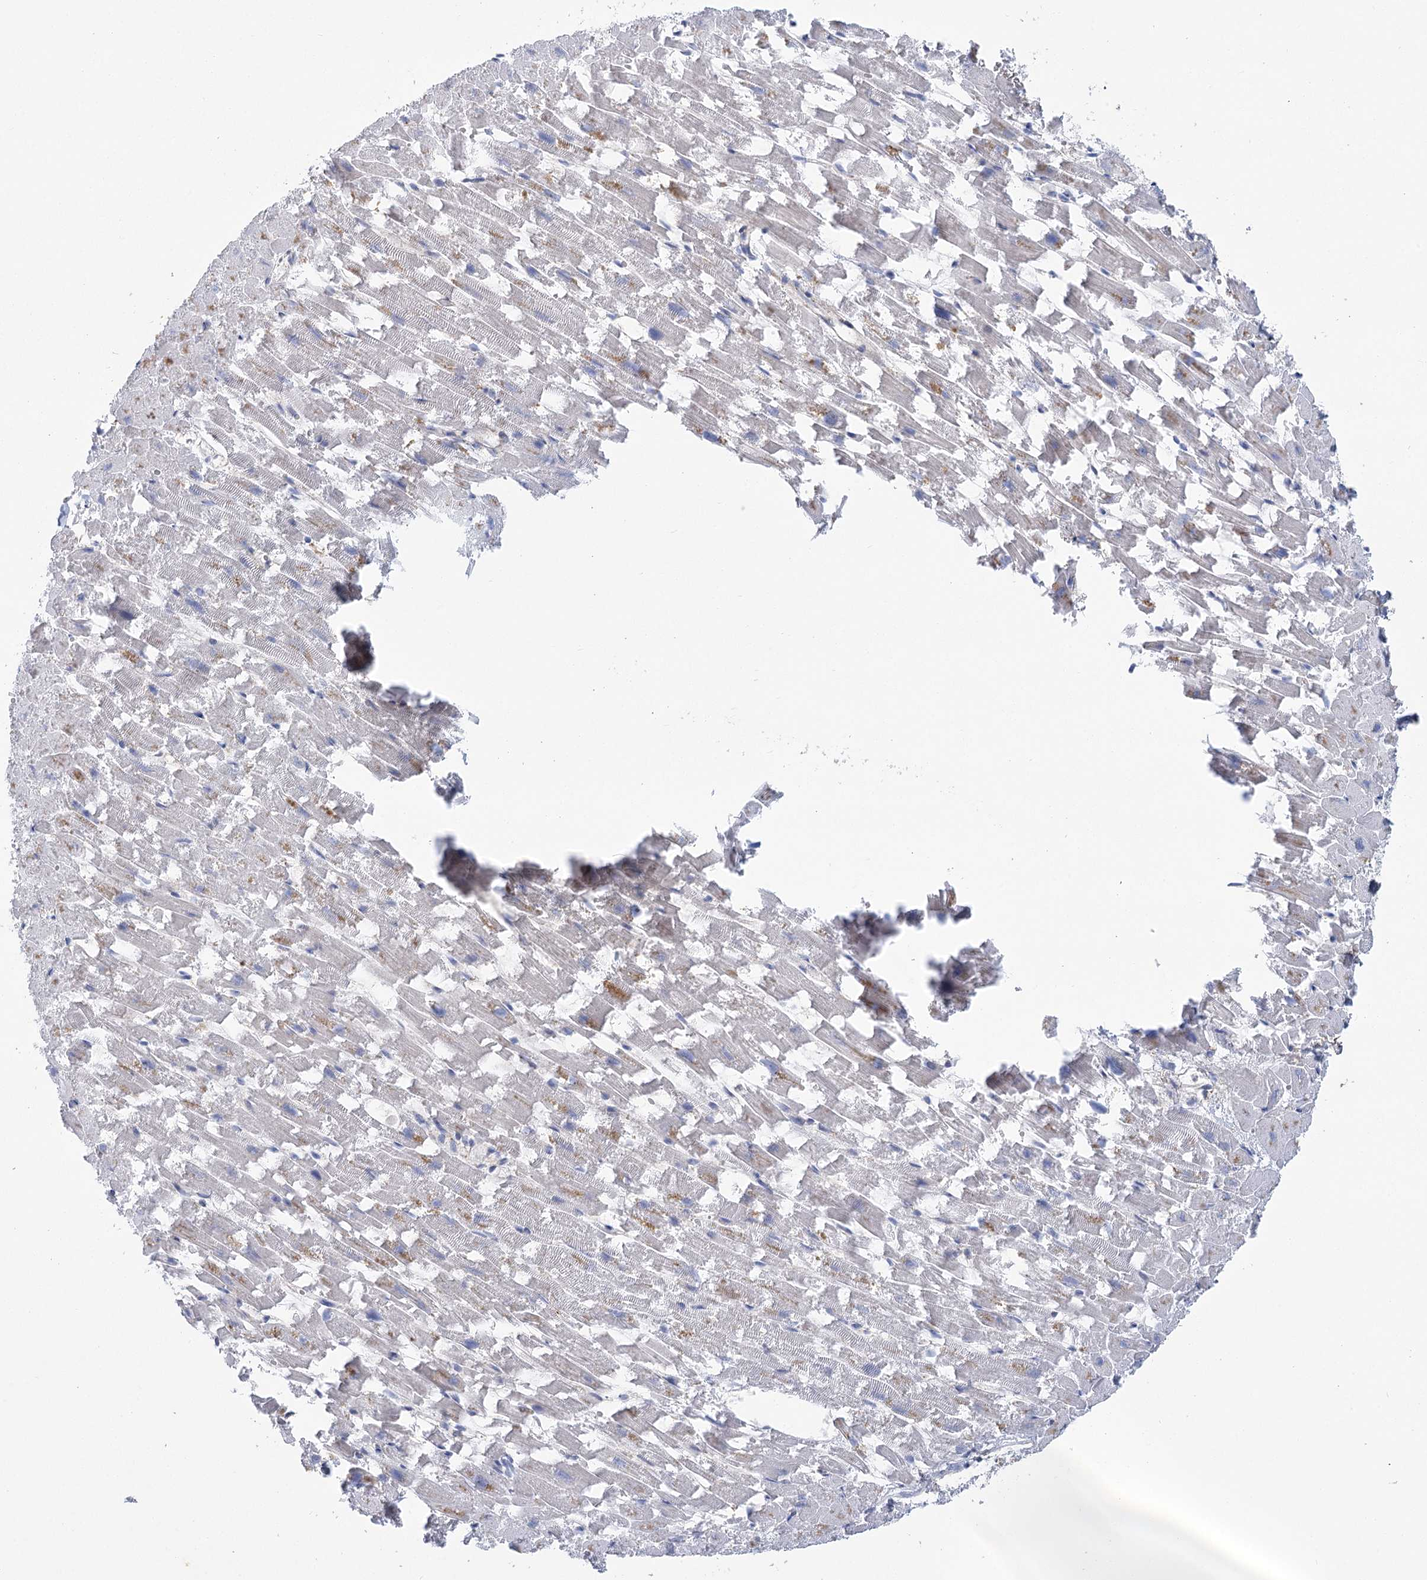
{"staining": {"intensity": "negative", "quantity": "none", "location": "none"}, "tissue": "heart muscle", "cell_type": "Cardiomyocytes", "image_type": "normal", "snomed": [{"axis": "morphology", "description": "Normal tissue, NOS"}, {"axis": "topography", "description": "Heart"}], "caption": "Histopathology image shows no significant protein positivity in cardiomyocytes of benign heart muscle.", "gene": "METTL24", "patient": {"sex": "female", "age": 64}}